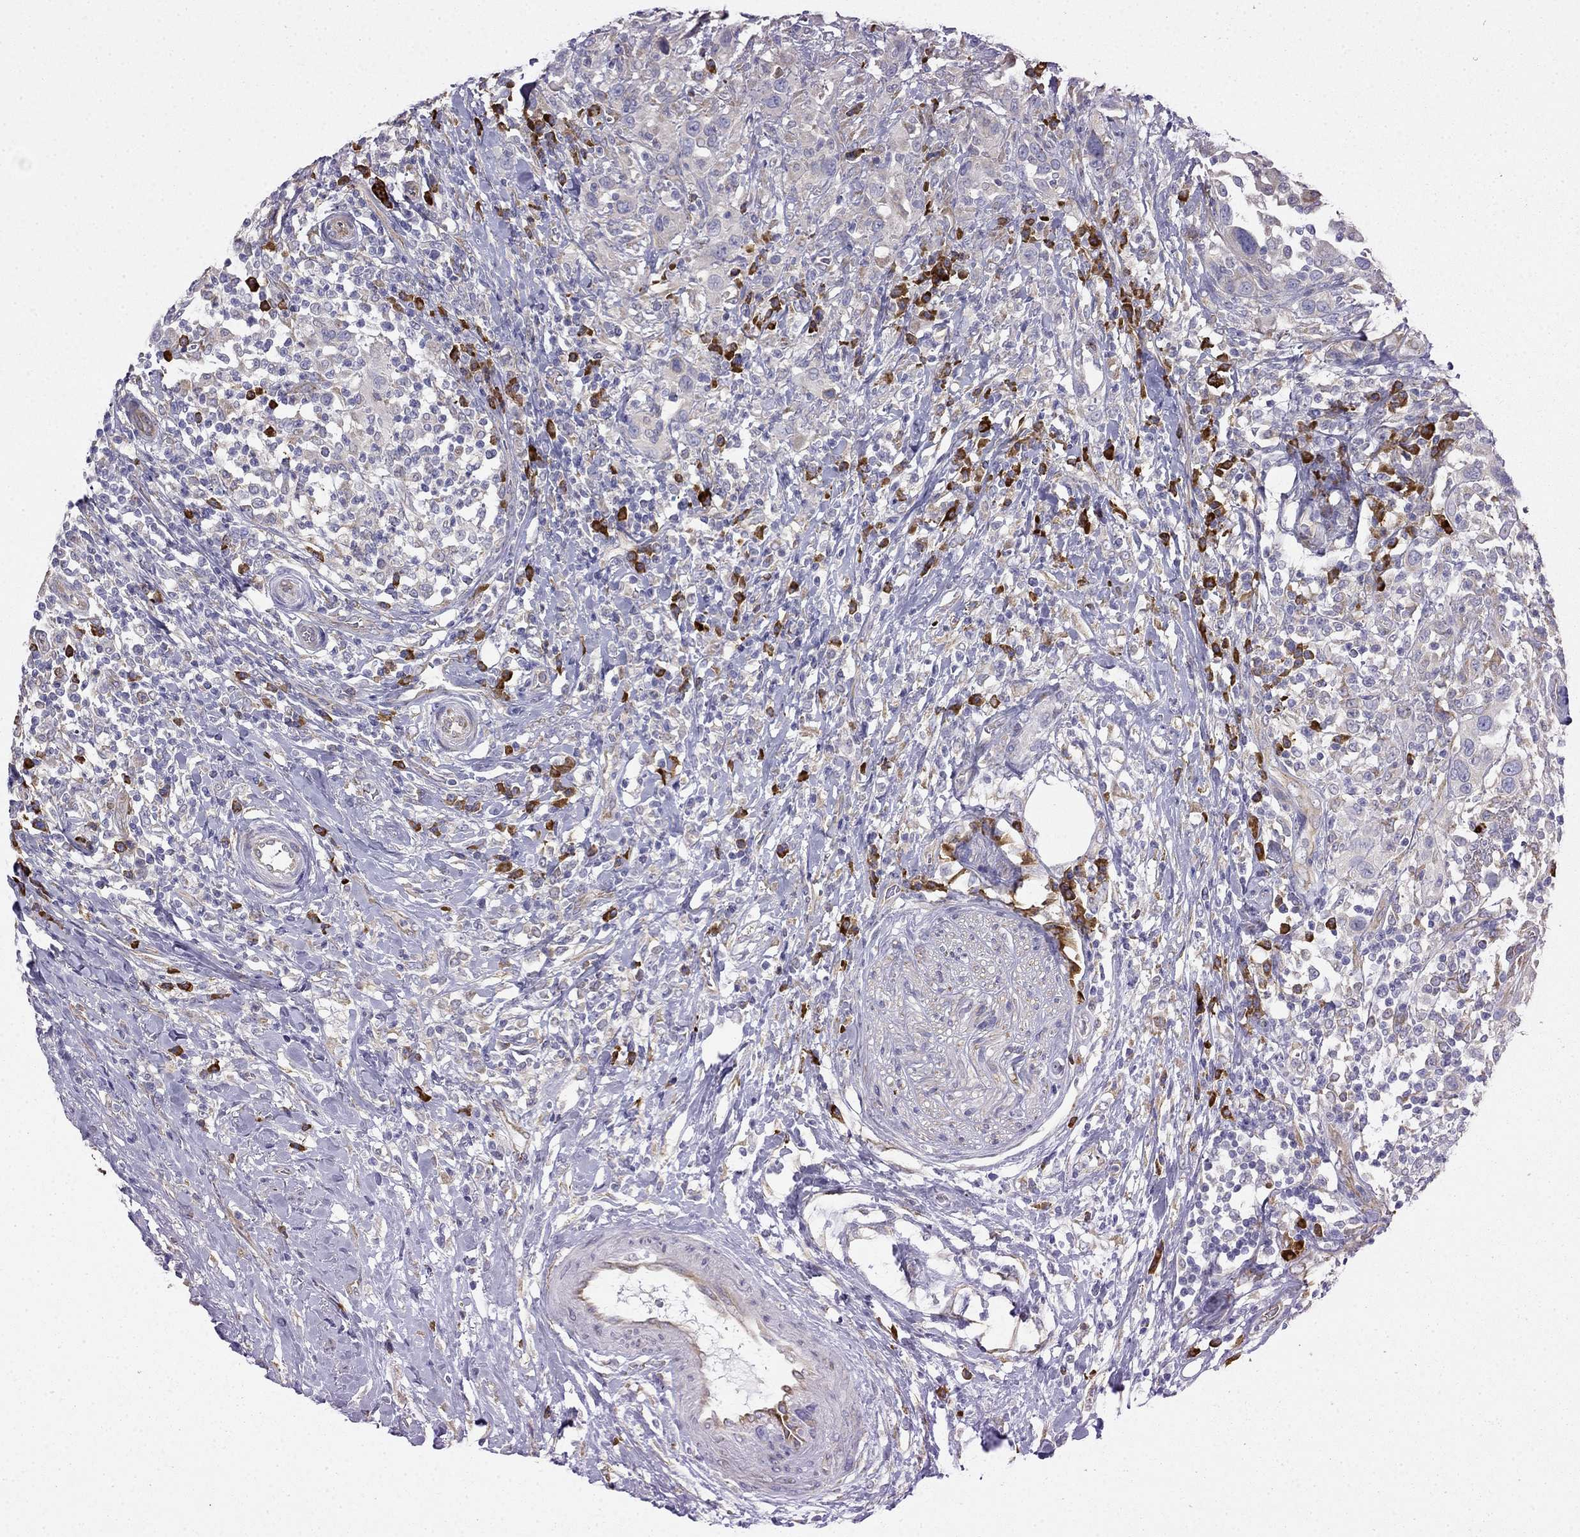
{"staining": {"intensity": "negative", "quantity": "none", "location": "none"}, "tissue": "urothelial cancer", "cell_type": "Tumor cells", "image_type": "cancer", "snomed": [{"axis": "morphology", "description": "Urothelial carcinoma, NOS"}, {"axis": "morphology", "description": "Urothelial carcinoma, High grade"}, {"axis": "topography", "description": "Urinary bladder"}], "caption": "Tumor cells show no significant protein staining in urothelial cancer.", "gene": "LONRF2", "patient": {"sex": "female", "age": 64}}